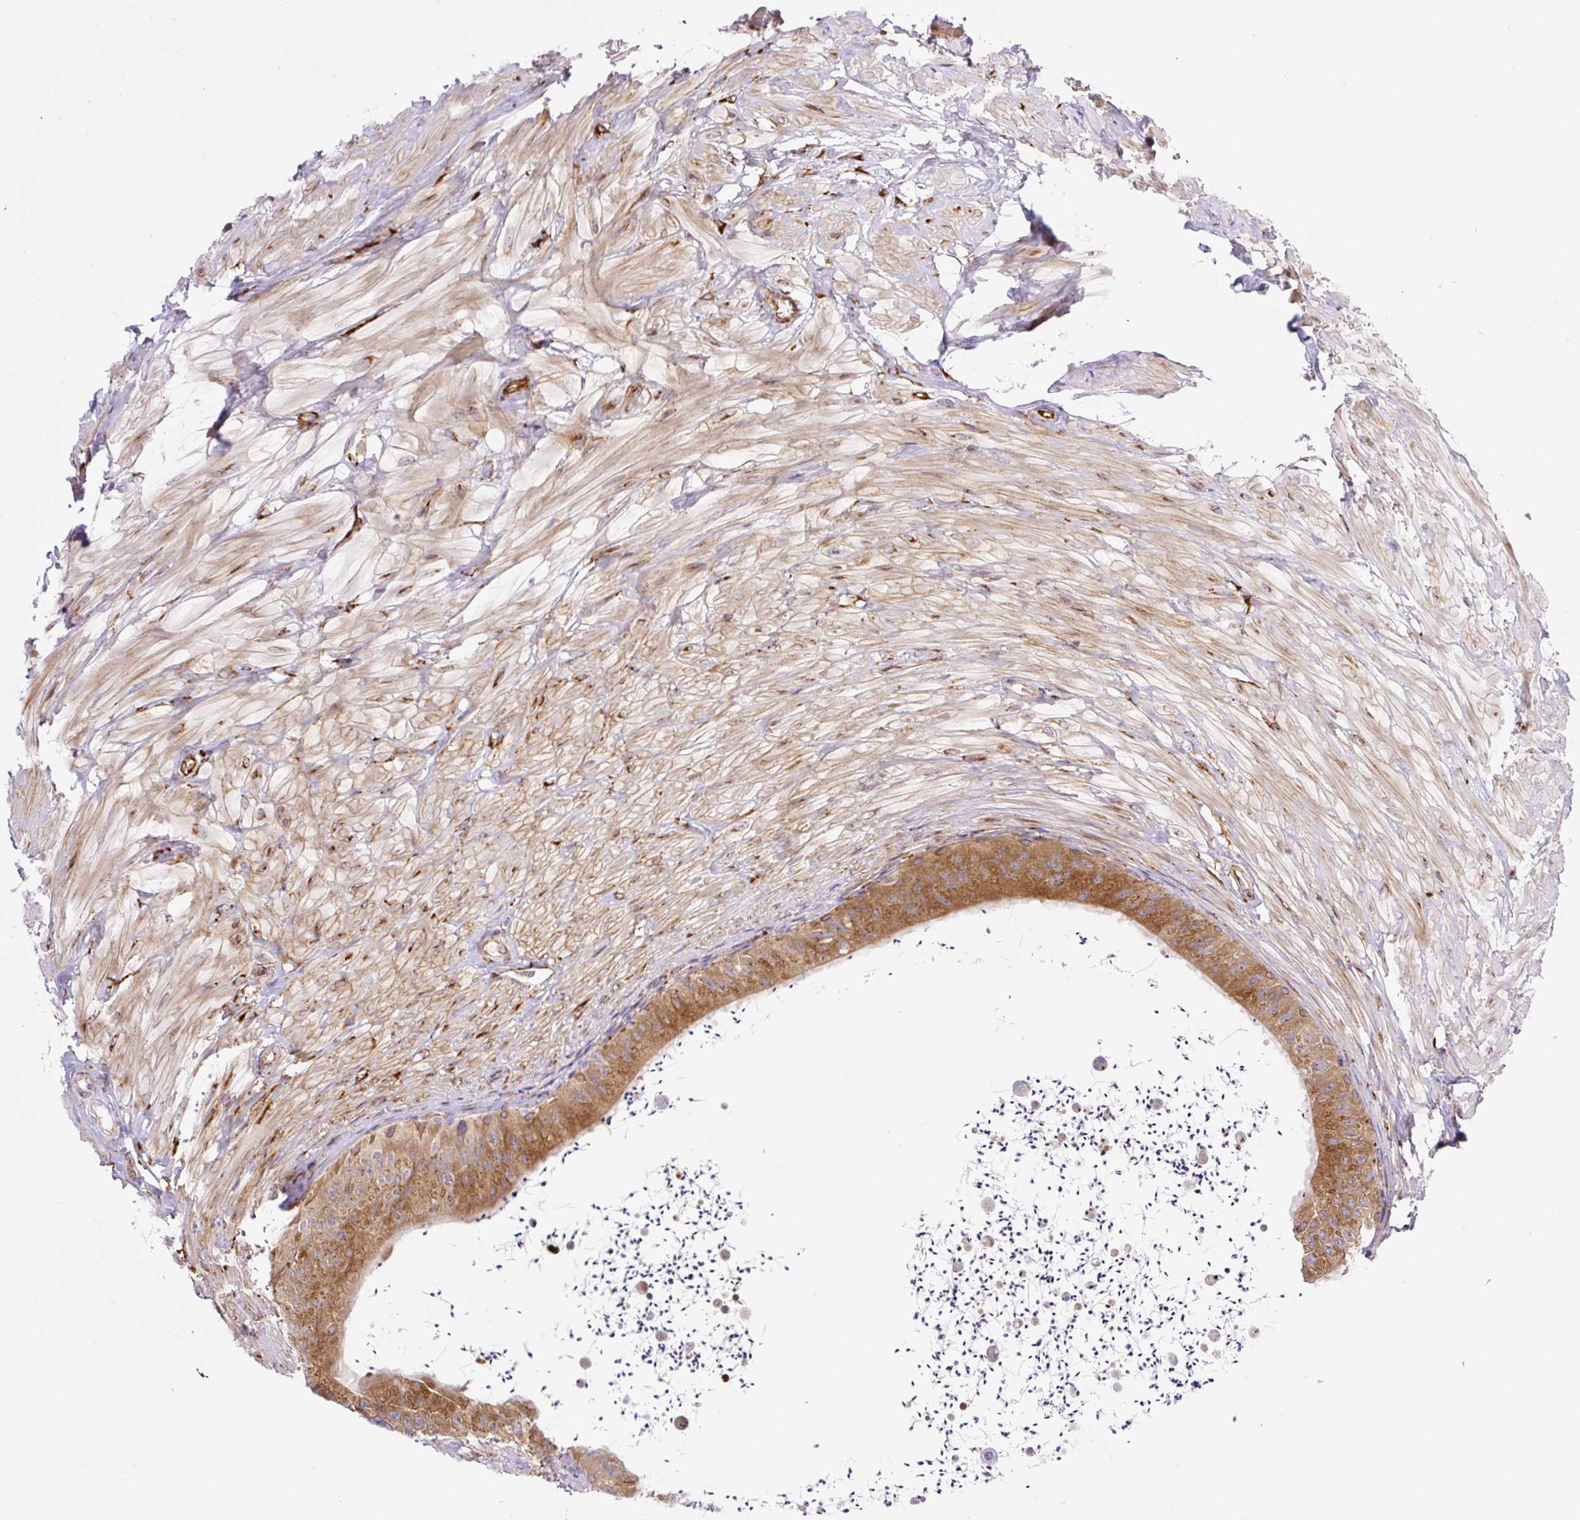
{"staining": {"intensity": "strong", "quantity": ">75%", "location": "cytoplasmic/membranous"}, "tissue": "epididymis", "cell_type": "Glandular cells", "image_type": "normal", "snomed": [{"axis": "morphology", "description": "Normal tissue, NOS"}, {"axis": "topography", "description": "Epididymis"}, {"axis": "topography", "description": "Peripheral nerve tissue"}], "caption": "Protein analysis of normal epididymis shows strong cytoplasmic/membranous staining in approximately >75% of glandular cells.", "gene": "RAB30", "patient": {"sex": "male", "age": 32}}